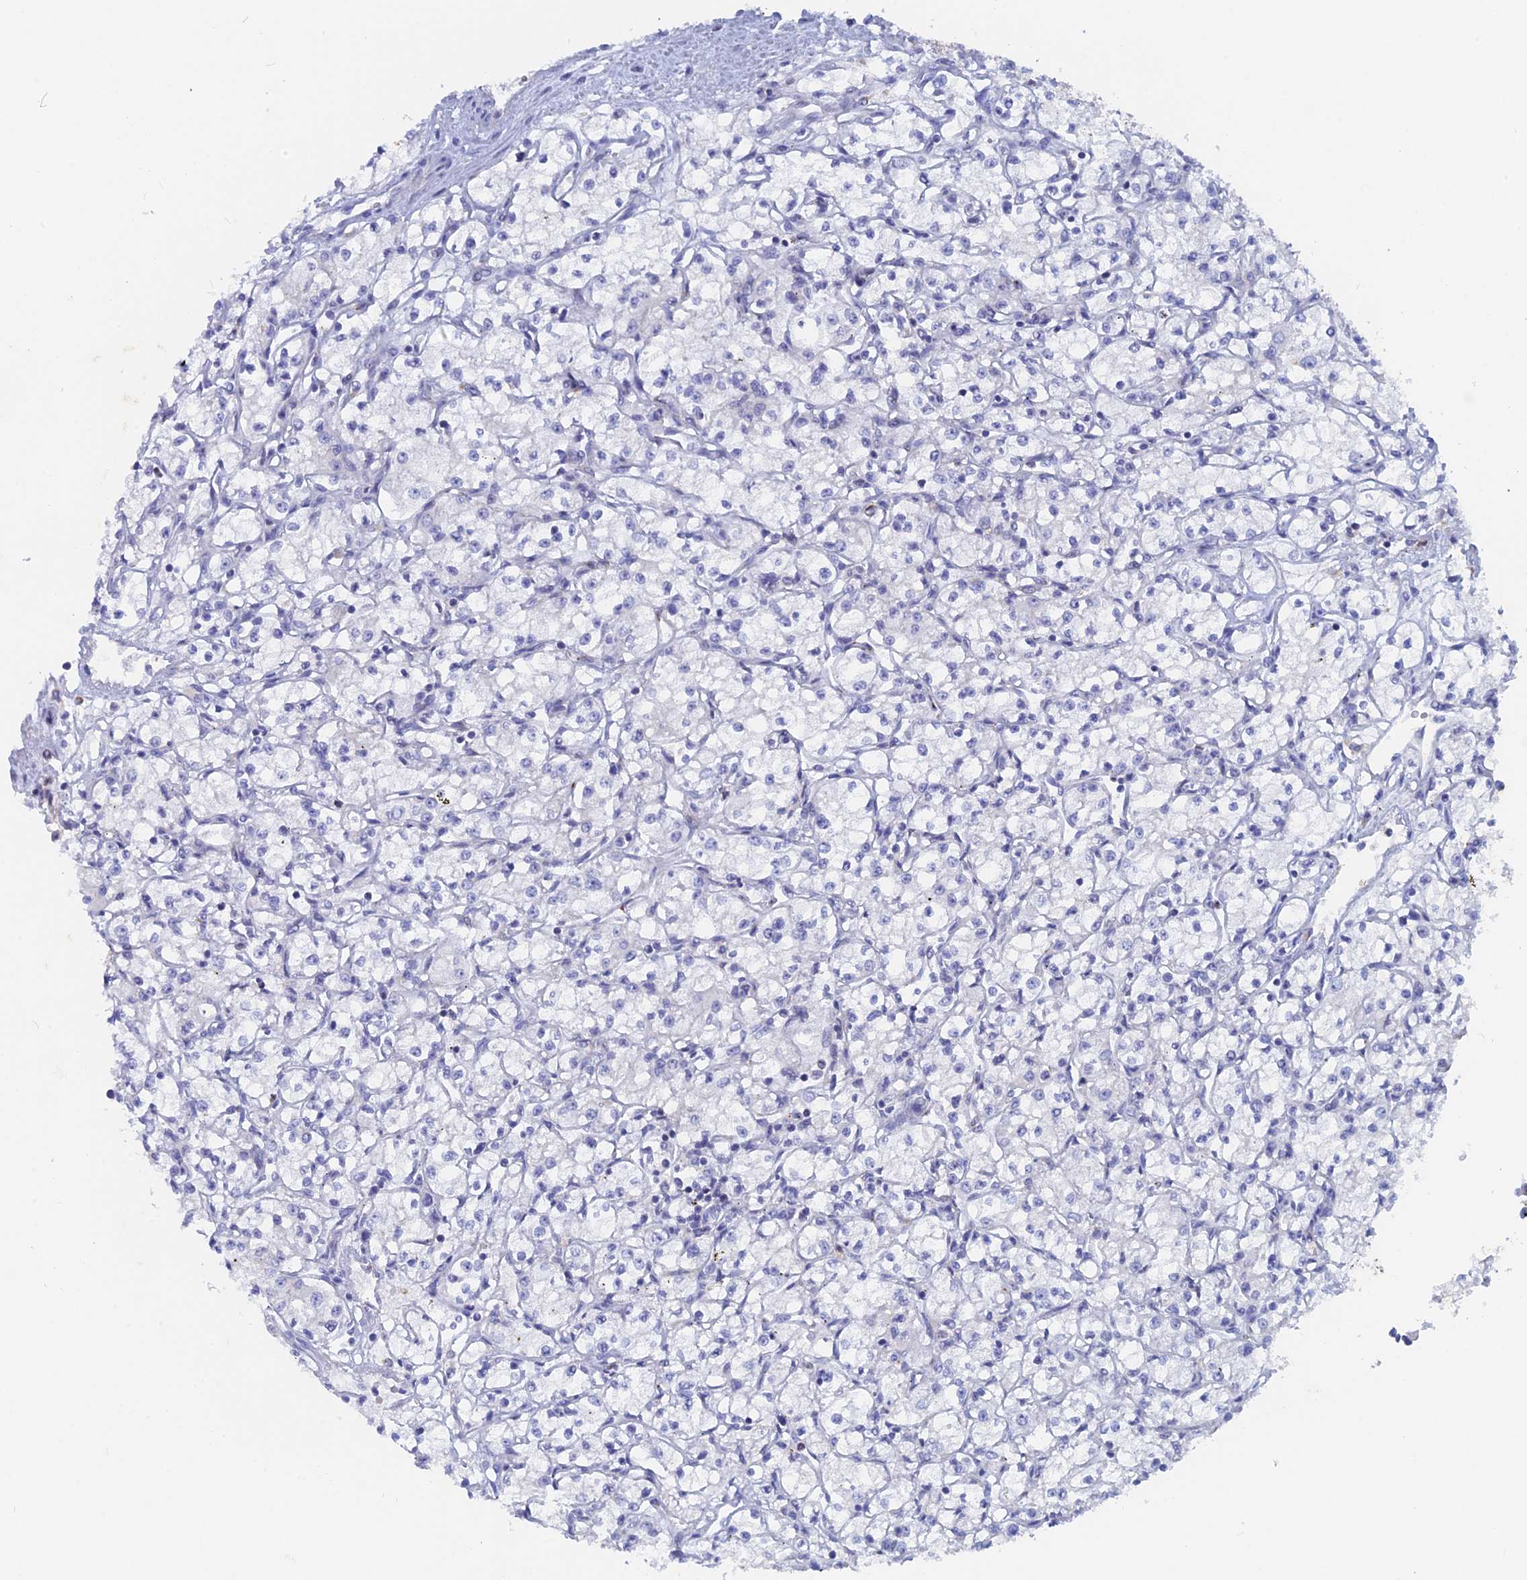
{"staining": {"intensity": "negative", "quantity": "none", "location": "none"}, "tissue": "renal cancer", "cell_type": "Tumor cells", "image_type": "cancer", "snomed": [{"axis": "morphology", "description": "Adenocarcinoma, NOS"}, {"axis": "topography", "description": "Kidney"}], "caption": "Immunohistochemistry photomicrograph of renal cancer stained for a protein (brown), which demonstrates no positivity in tumor cells. (Immunohistochemistry (ihc), brightfield microscopy, high magnification).", "gene": "ACP7", "patient": {"sex": "male", "age": 59}}